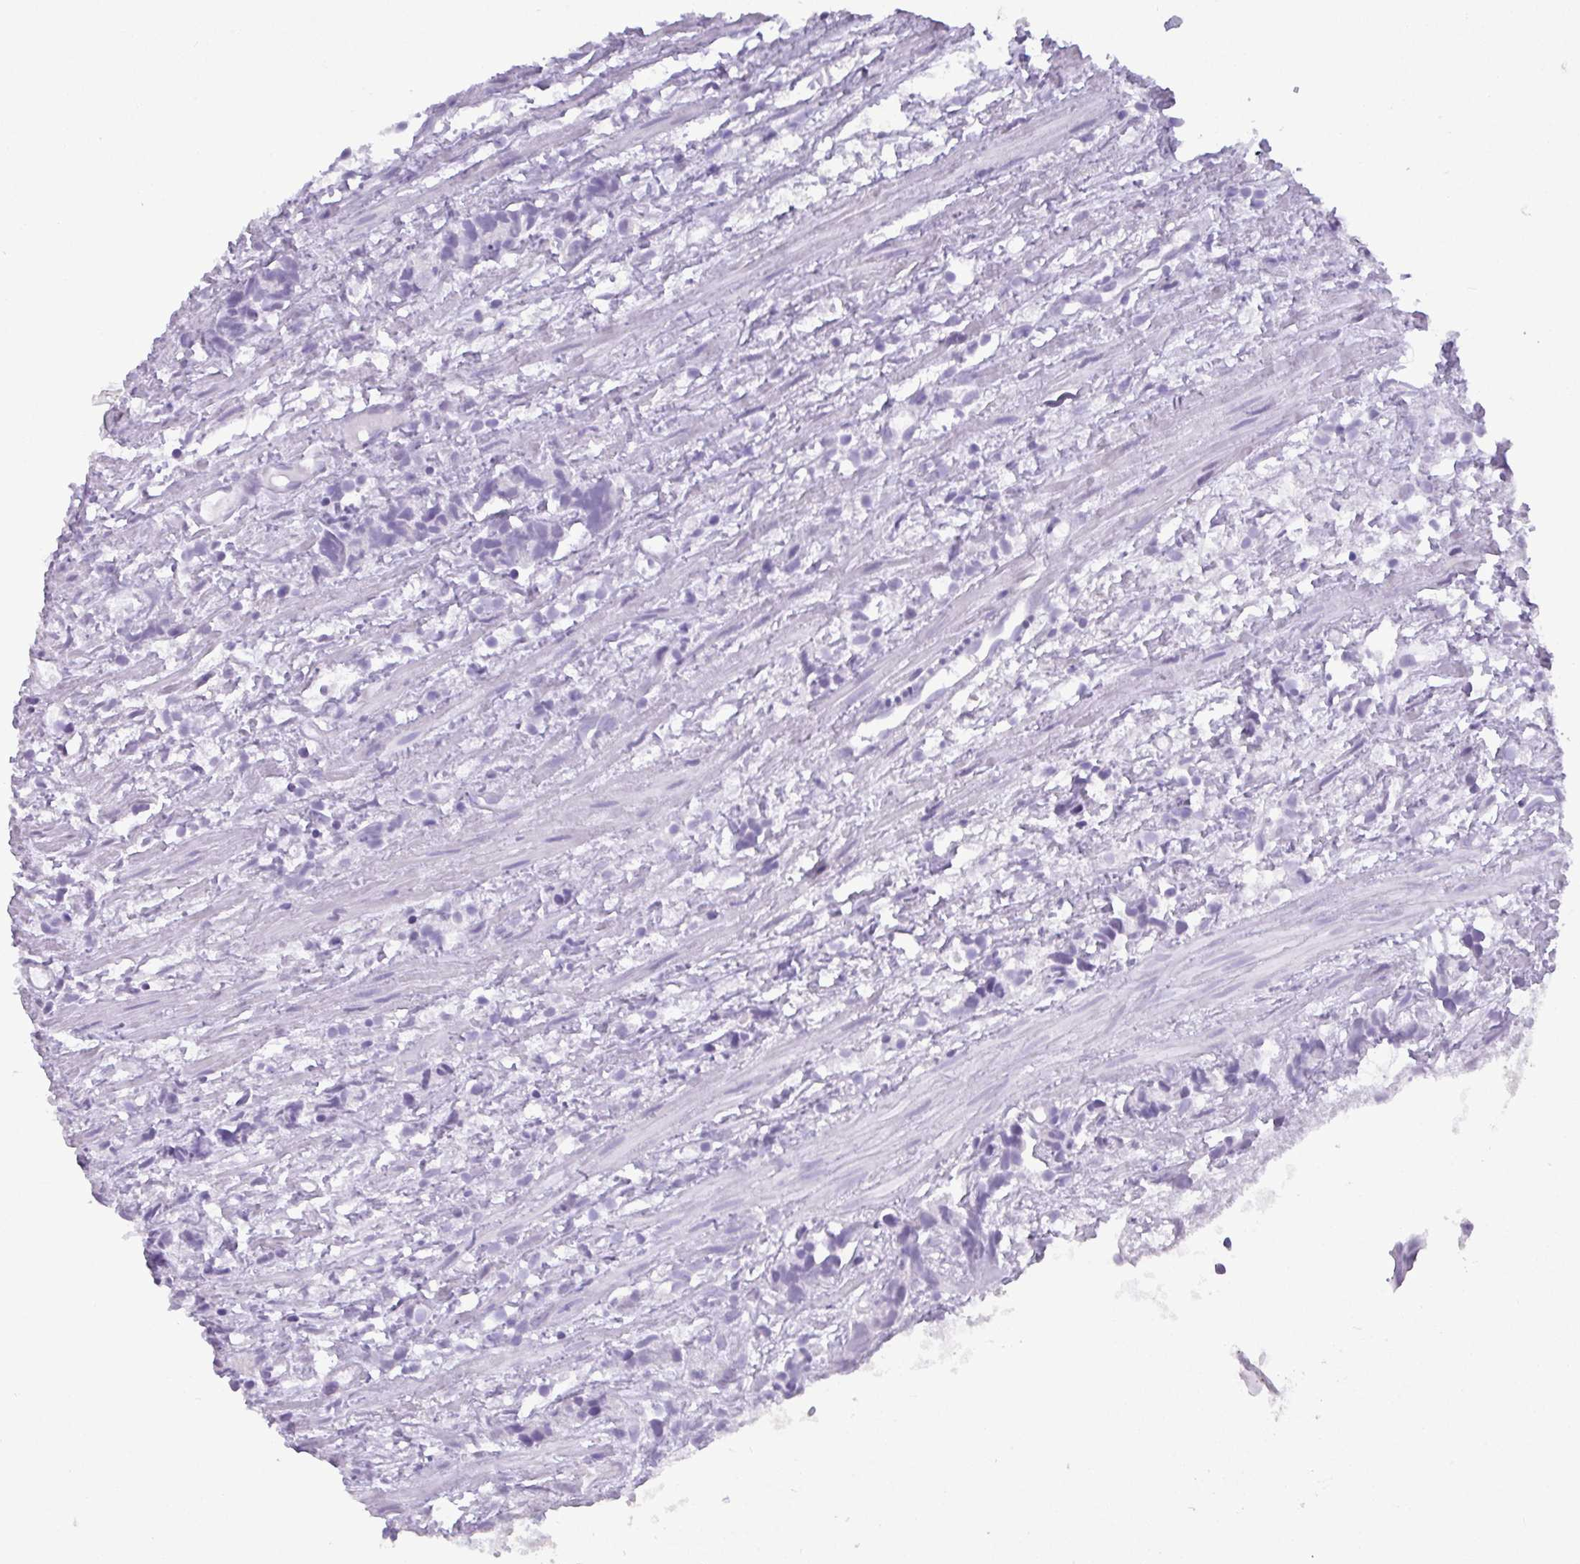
{"staining": {"intensity": "negative", "quantity": "none", "location": "none"}, "tissue": "prostate cancer", "cell_type": "Tumor cells", "image_type": "cancer", "snomed": [{"axis": "morphology", "description": "Adenocarcinoma, High grade"}, {"axis": "topography", "description": "Prostate"}], "caption": "This is an immunohistochemistry histopathology image of human adenocarcinoma (high-grade) (prostate). There is no positivity in tumor cells.", "gene": "C4orf33", "patient": {"sex": "male", "age": 58}}